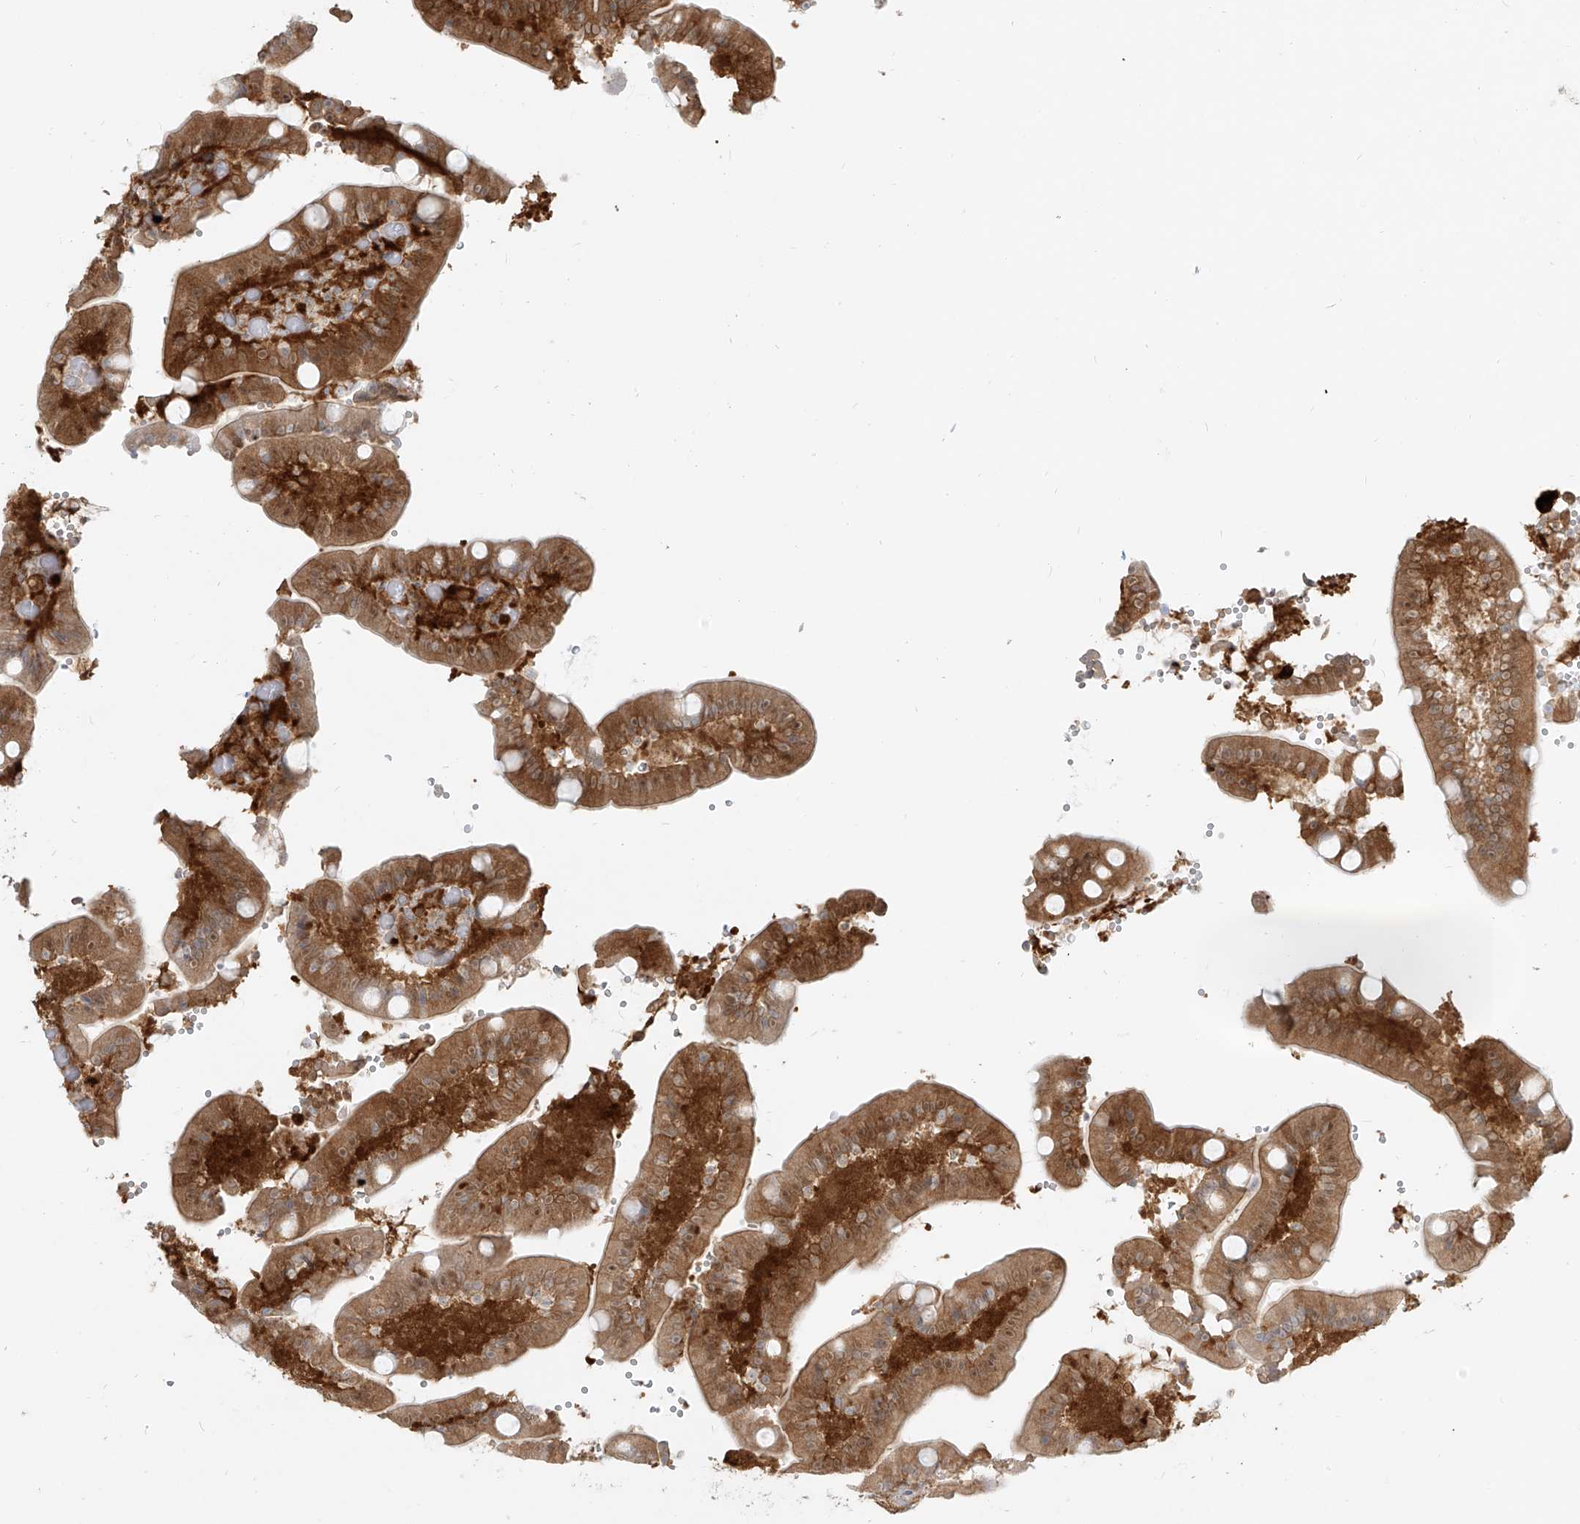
{"staining": {"intensity": "moderate", "quantity": ">75%", "location": "cytoplasmic/membranous"}, "tissue": "duodenum", "cell_type": "Glandular cells", "image_type": "normal", "snomed": [{"axis": "morphology", "description": "Normal tissue, NOS"}, {"axis": "topography", "description": "Duodenum"}], "caption": "Brown immunohistochemical staining in normal human duodenum exhibits moderate cytoplasmic/membranous positivity in about >75% of glandular cells. Using DAB (3,3'-diaminobenzidine) (brown) and hematoxylin (blue) stains, captured at high magnification using brightfield microscopy.", "gene": "PGD", "patient": {"sex": "female", "age": 62}}